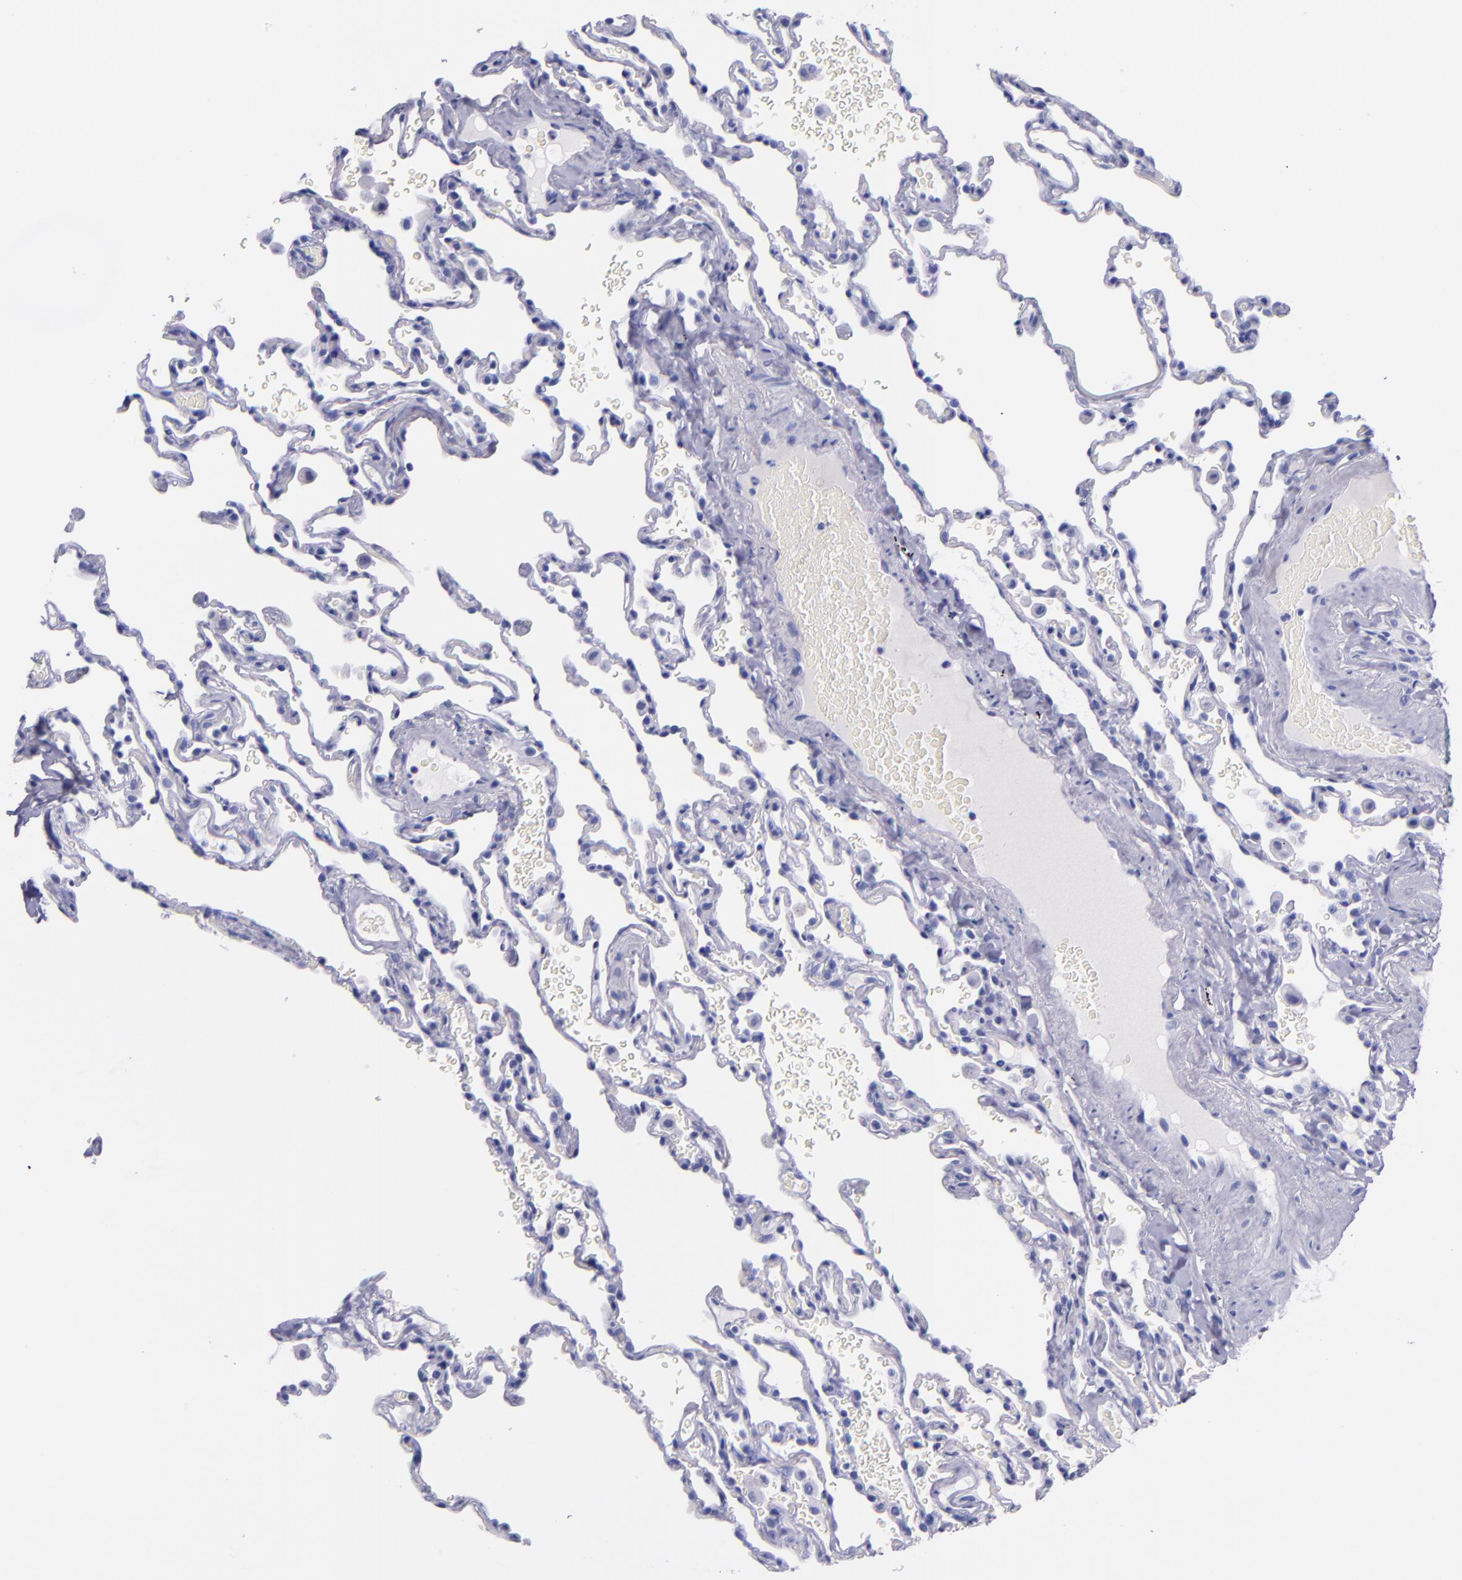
{"staining": {"intensity": "negative", "quantity": "none", "location": "none"}, "tissue": "lung", "cell_type": "Alveolar cells", "image_type": "normal", "snomed": [{"axis": "morphology", "description": "Normal tissue, NOS"}, {"axis": "topography", "description": "Lung"}], "caption": "Lung was stained to show a protein in brown. There is no significant staining in alveolar cells. (DAB (3,3'-diaminobenzidine) IHC visualized using brightfield microscopy, high magnification).", "gene": "SV2A", "patient": {"sex": "male", "age": 59}}